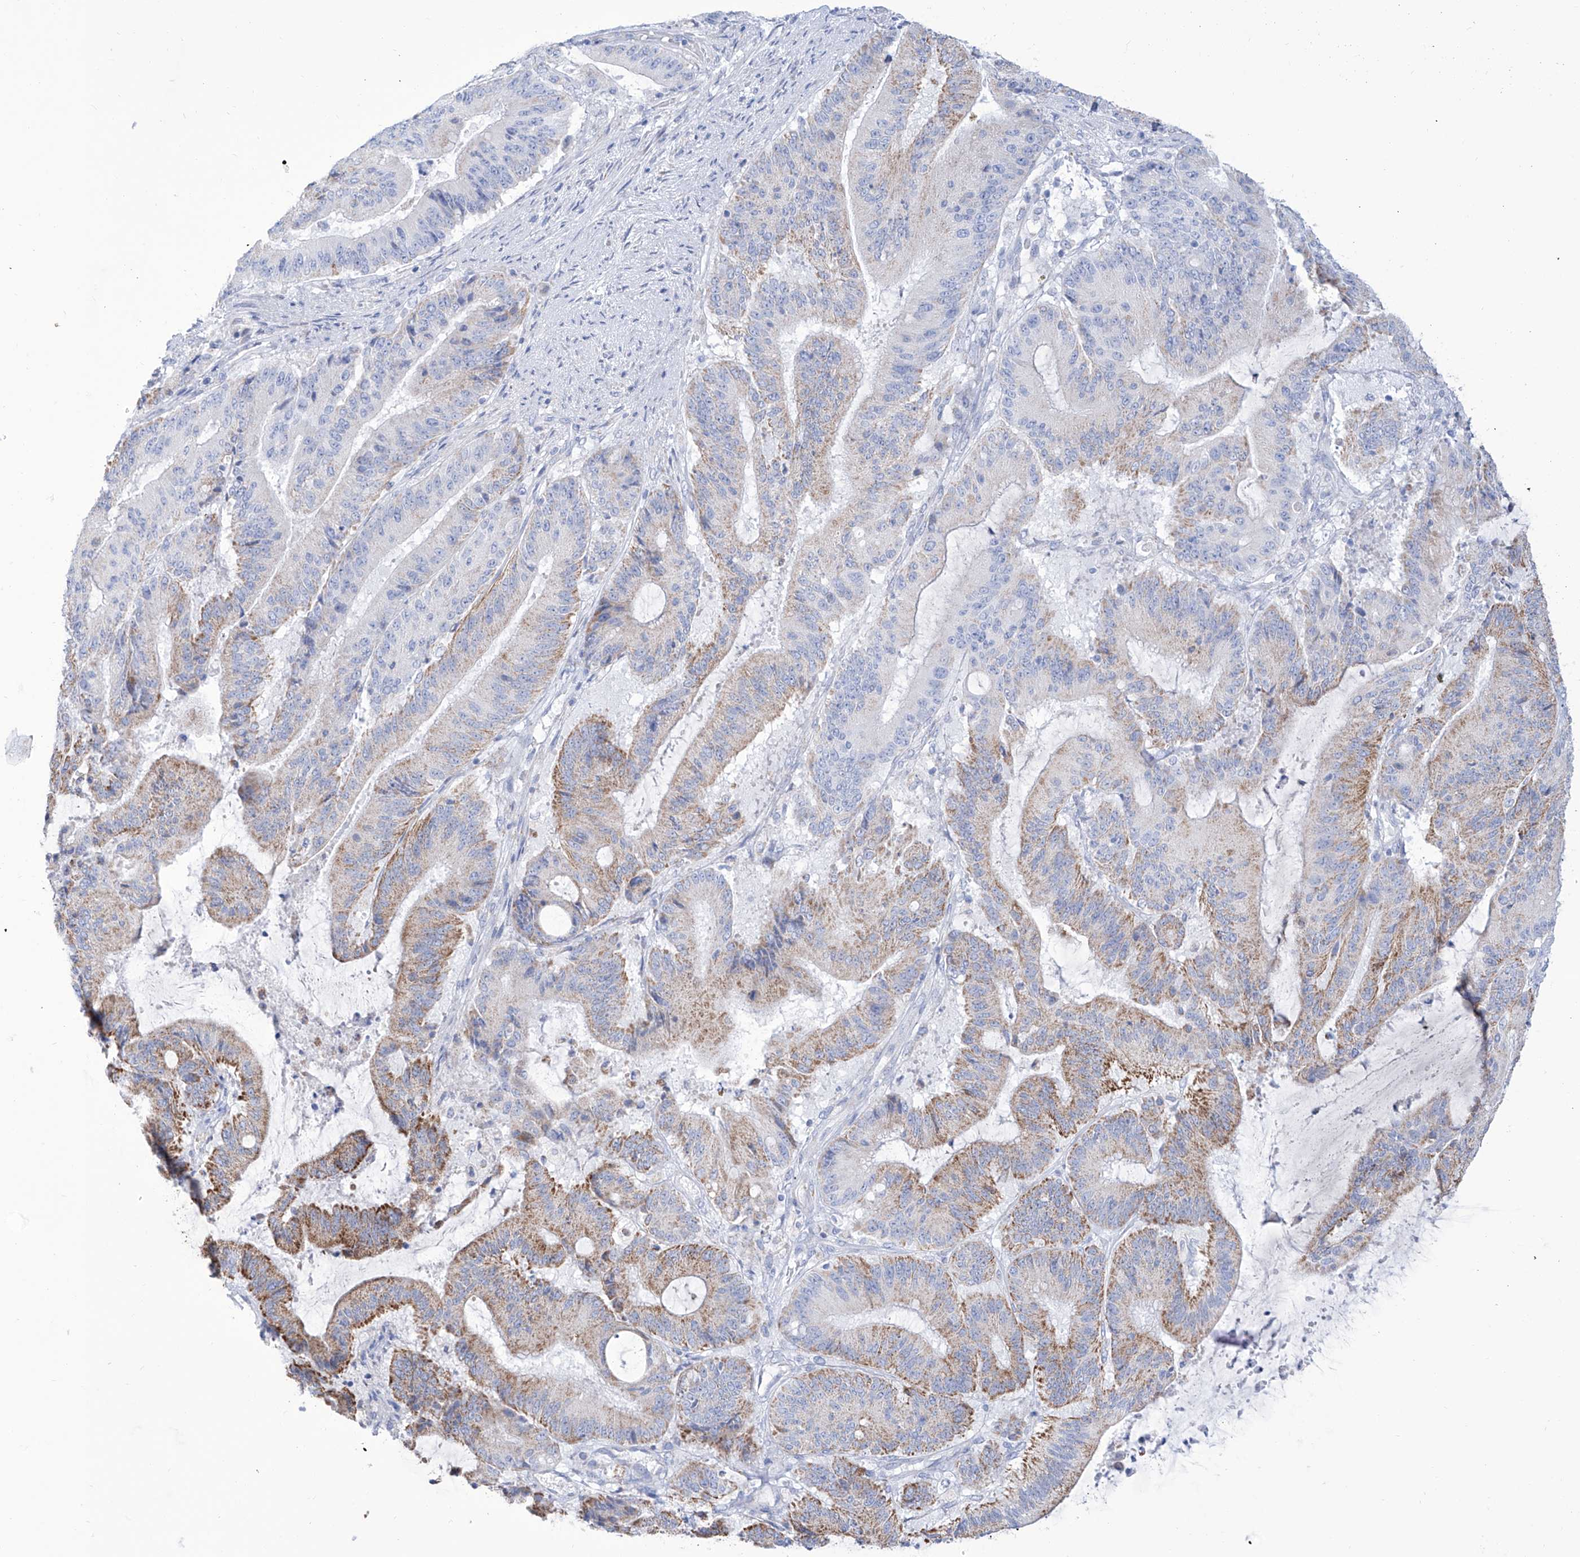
{"staining": {"intensity": "moderate", "quantity": "25%-75%", "location": "cytoplasmic/membranous"}, "tissue": "liver cancer", "cell_type": "Tumor cells", "image_type": "cancer", "snomed": [{"axis": "morphology", "description": "Normal tissue, NOS"}, {"axis": "morphology", "description": "Cholangiocarcinoma"}, {"axis": "topography", "description": "Liver"}, {"axis": "topography", "description": "Peripheral nerve tissue"}], "caption": "An IHC micrograph of tumor tissue is shown. Protein staining in brown labels moderate cytoplasmic/membranous positivity in liver cholangiocarcinoma within tumor cells.", "gene": "ALDH6A1", "patient": {"sex": "female", "age": 73}}